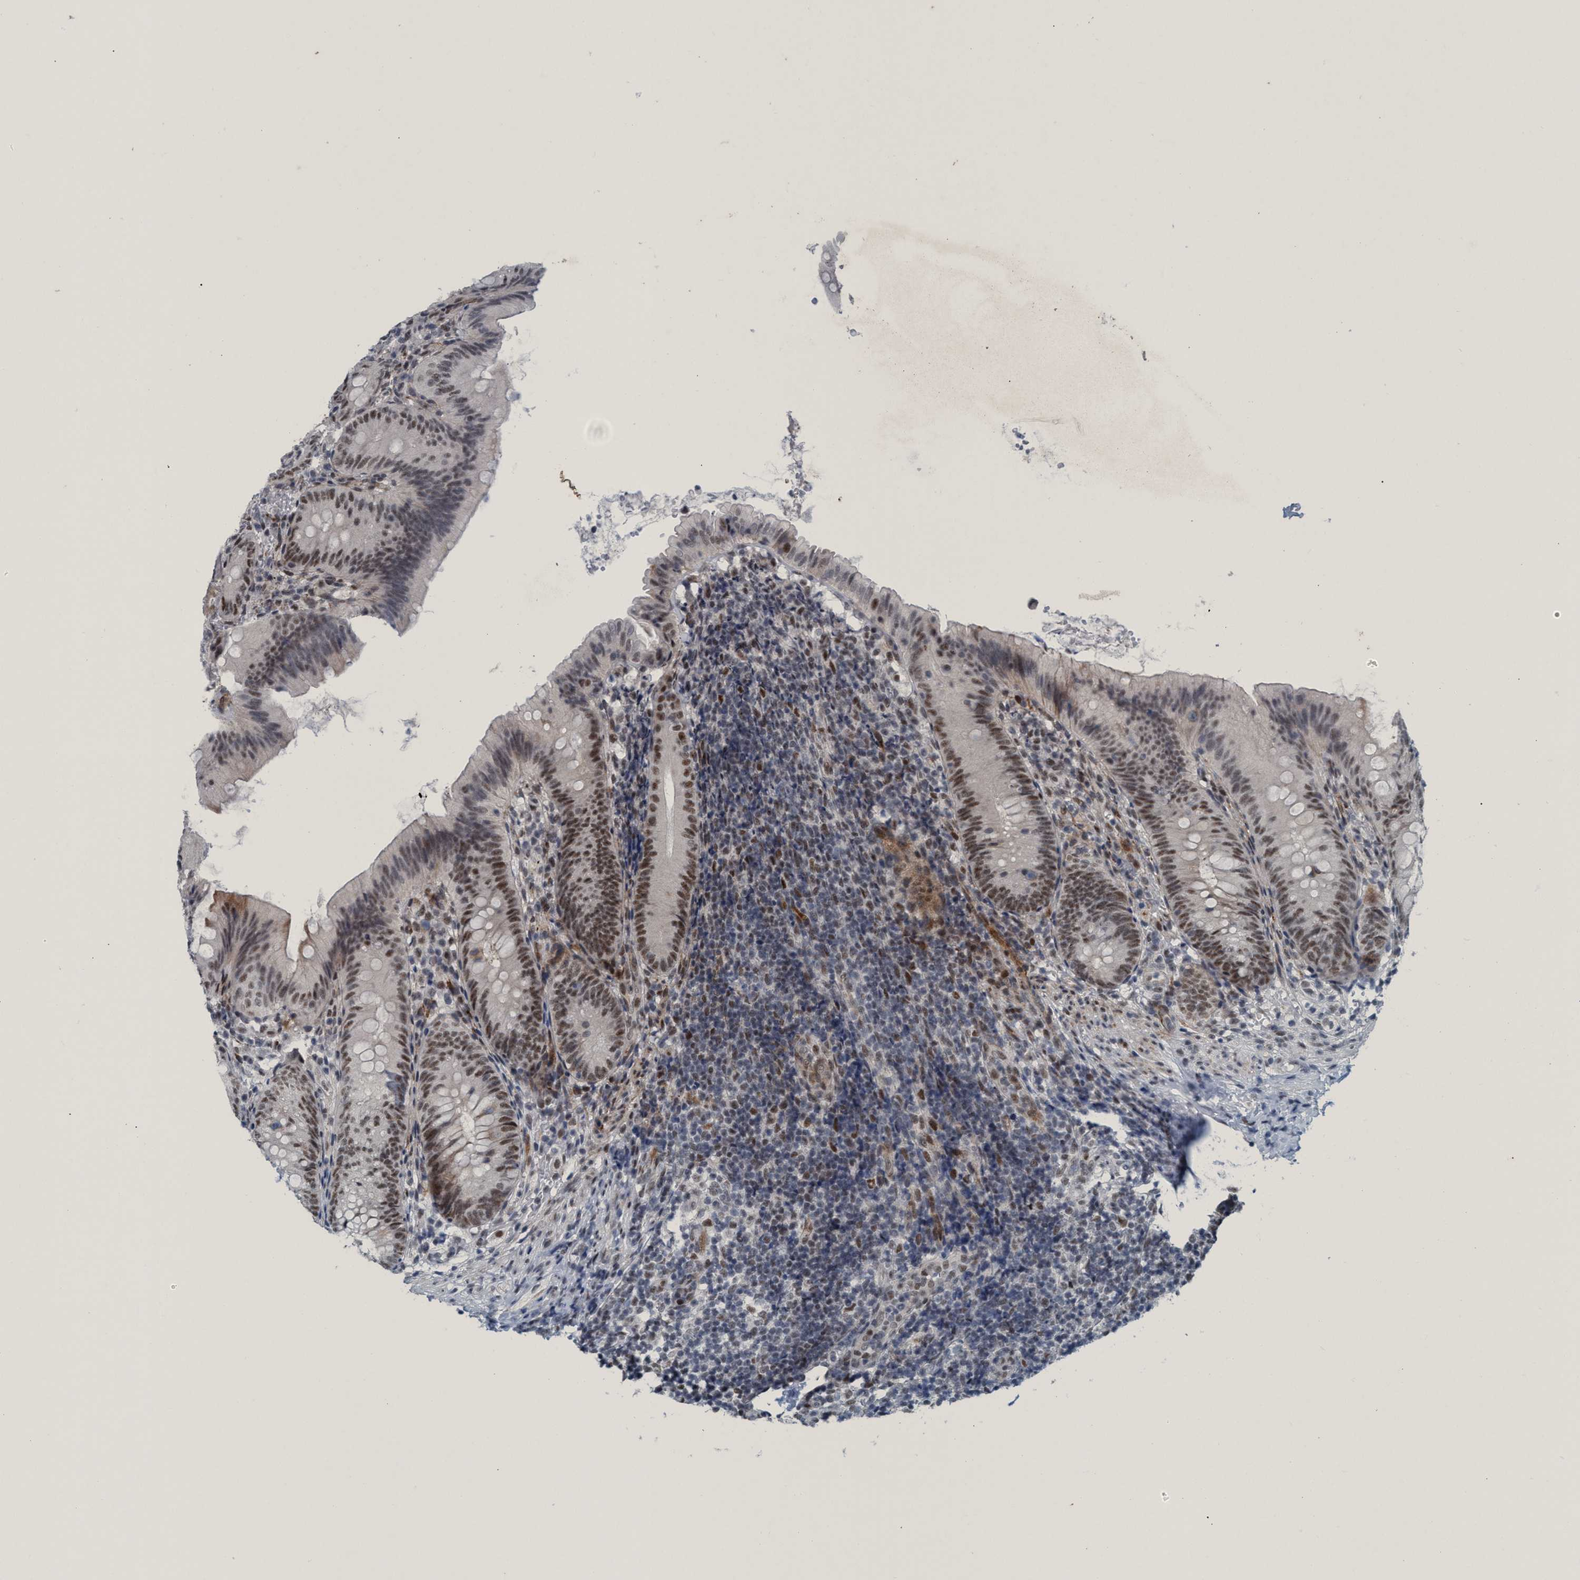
{"staining": {"intensity": "moderate", "quantity": ">75%", "location": "nuclear"}, "tissue": "appendix", "cell_type": "Glandular cells", "image_type": "normal", "snomed": [{"axis": "morphology", "description": "Normal tissue, NOS"}, {"axis": "topography", "description": "Appendix"}], "caption": "Brown immunohistochemical staining in benign appendix shows moderate nuclear positivity in approximately >75% of glandular cells.", "gene": "CWC27", "patient": {"sex": "male", "age": 1}}